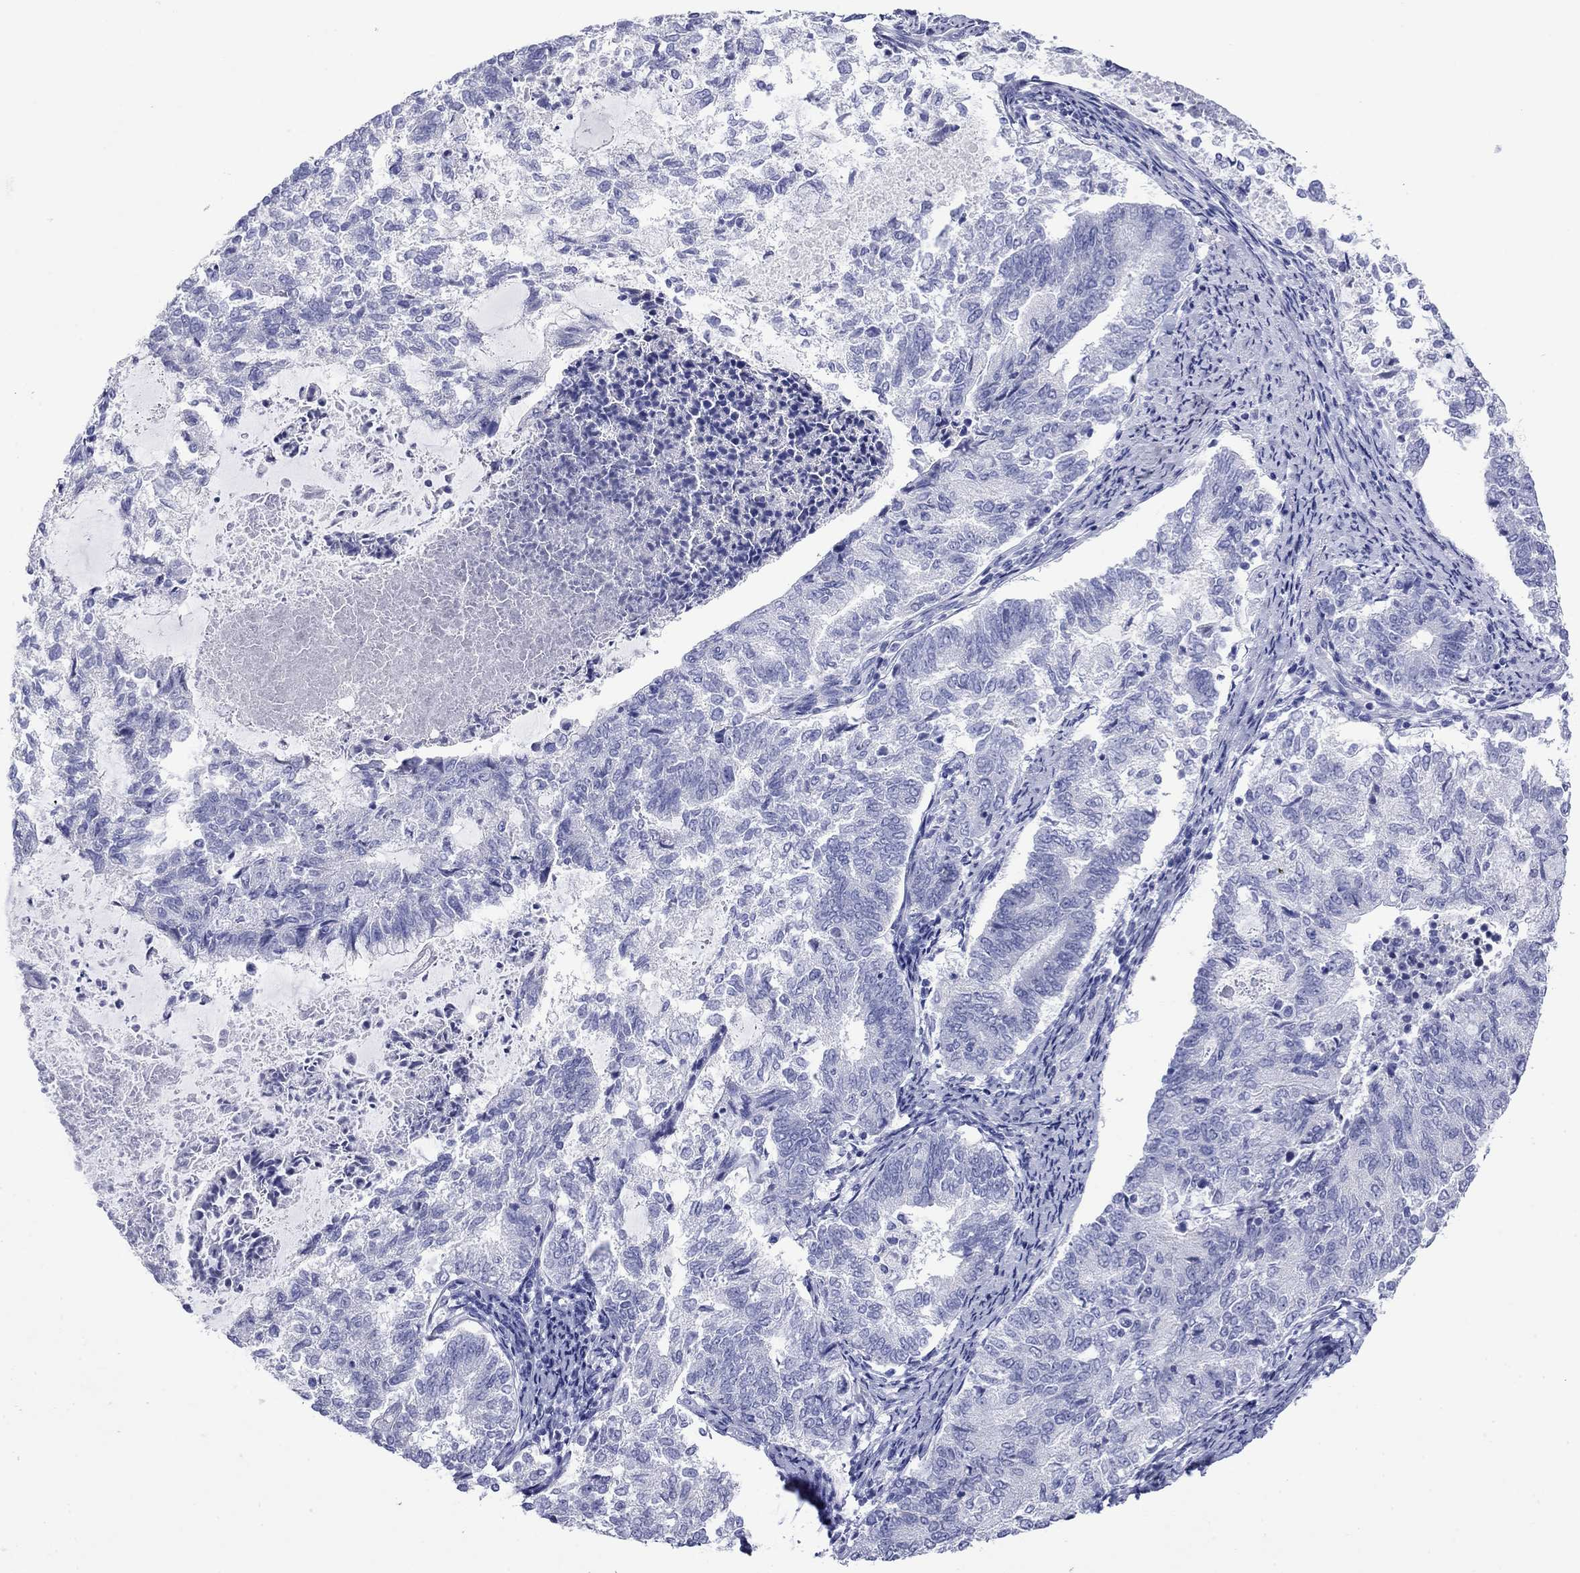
{"staining": {"intensity": "negative", "quantity": "none", "location": "none"}, "tissue": "endometrial cancer", "cell_type": "Tumor cells", "image_type": "cancer", "snomed": [{"axis": "morphology", "description": "Adenocarcinoma, NOS"}, {"axis": "topography", "description": "Endometrium"}], "caption": "An IHC histopathology image of endometrial adenocarcinoma is shown. There is no staining in tumor cells of endometrial adenocarcinoma.", "gene": "GIP", "patient": {"sex": "female", "age": 65}}